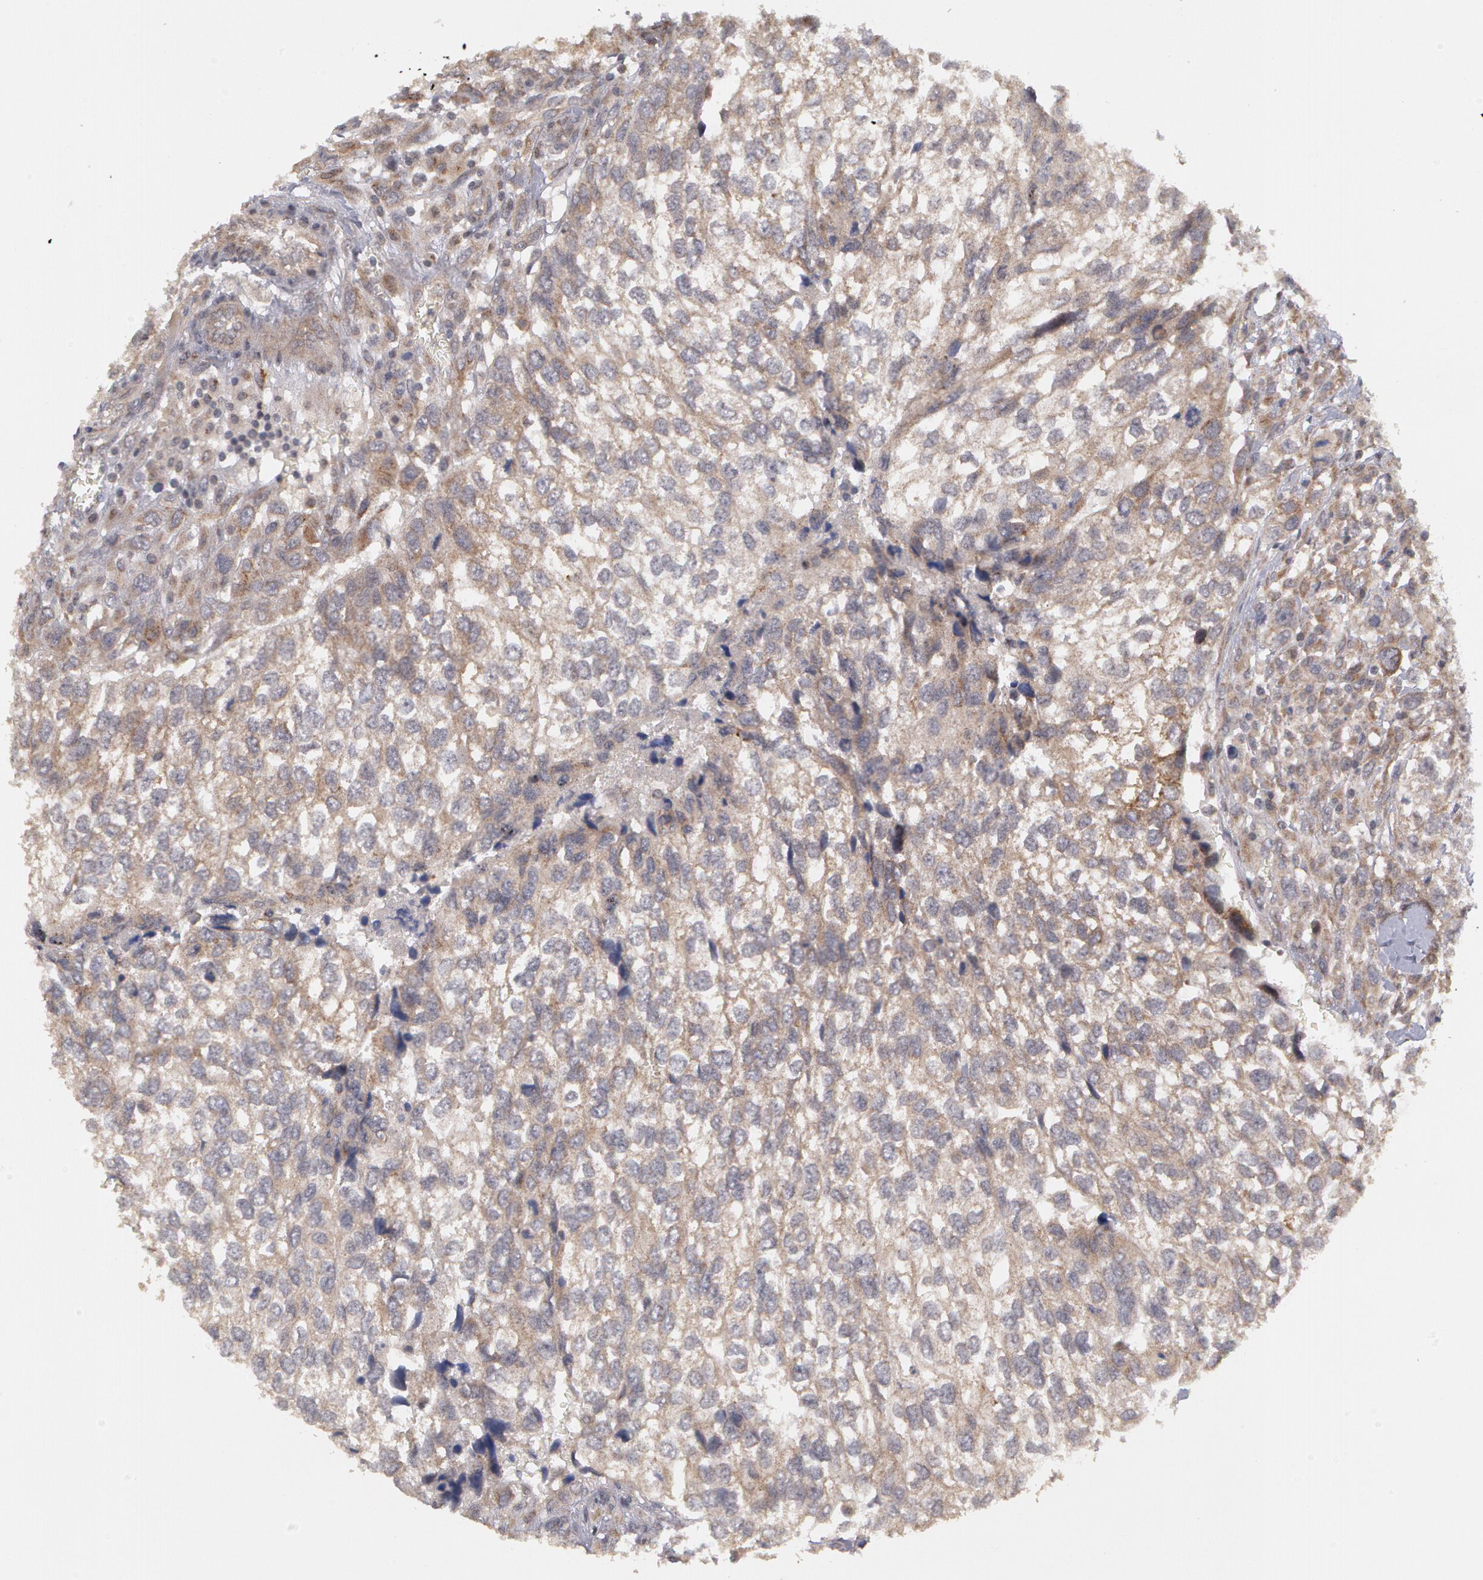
{"staining": {"intensity": "negative", "quantity": "none", "location": "none"}, "tissue": "breast cancer", "cell_type": "Tumor cells", "image_type": "cancer", "snomed": [{"axis": "morphology", "description": "Neoplasm, malignant, NOS"}, {"axis": "topography", "description": "Breast"}], "caption": "This is an immunohistochemistry (IHC) micrograph of breast cancer. There is no expression in tumor cells.", "gene": "STX5", "patient": {"sex": "female", "age": 50}}